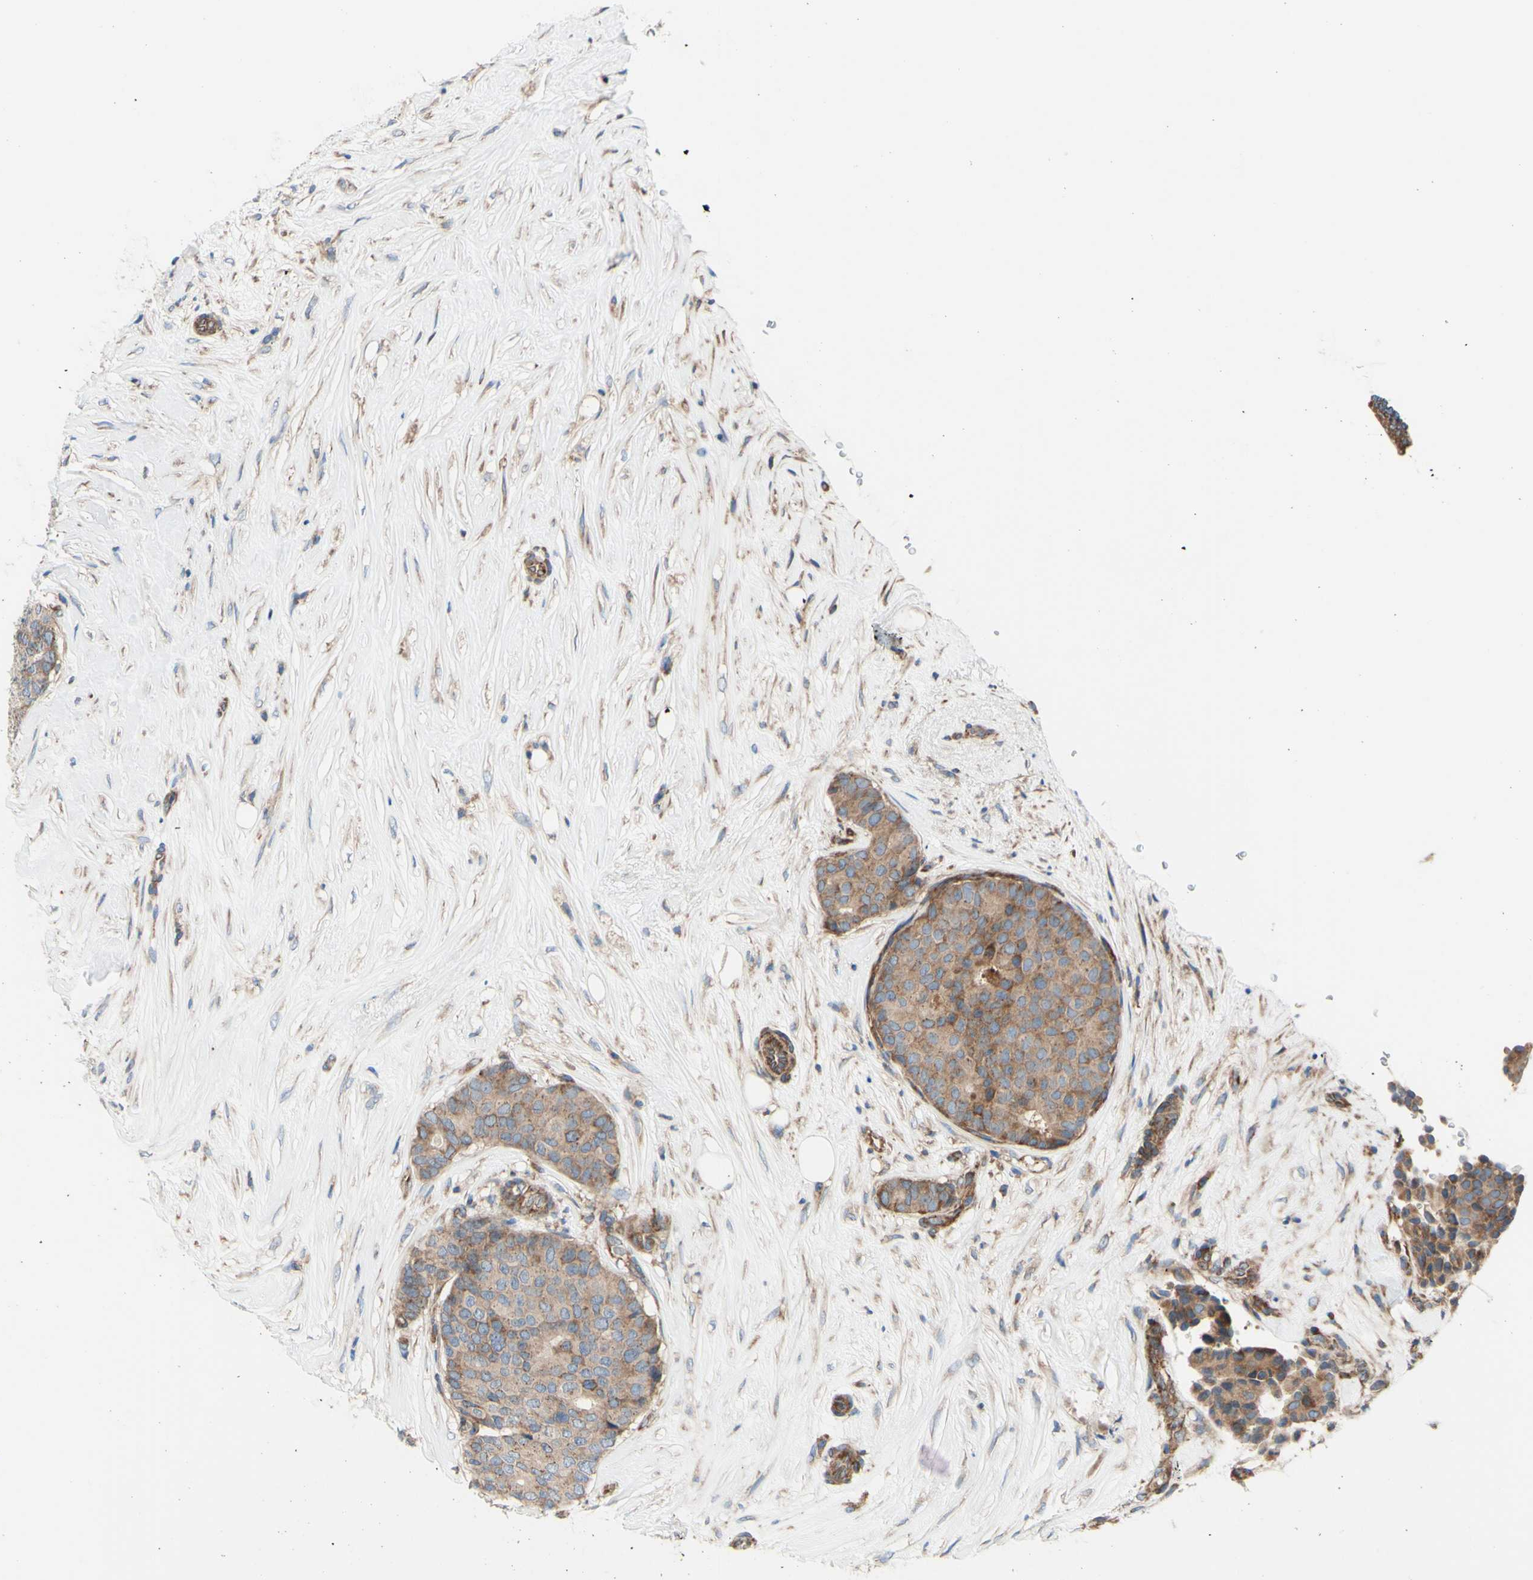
{"staining": {"intensity": "weak", "quantity": "25%-75%", "location": "cytoplasmic/membranous"}, "tissue": "breast cancer", "cell_type": "Tumor cells", "image_type": "cancer", "snomed": [{"axis": "morphology", "description": "Duct carcinoma"}, {"axis": "topography", "description": "Breast"}], "caption": "DAB (3,3'-diaminobenzidine) immunohistochemical staining of human intraductal carcinoma (breast) demonstrates weak cytoplasmic/membranous protein positivity in about 25%-75% of tumor cells.", "gene": "FMR1", "patient": {"sex": "female", "age": 75}}